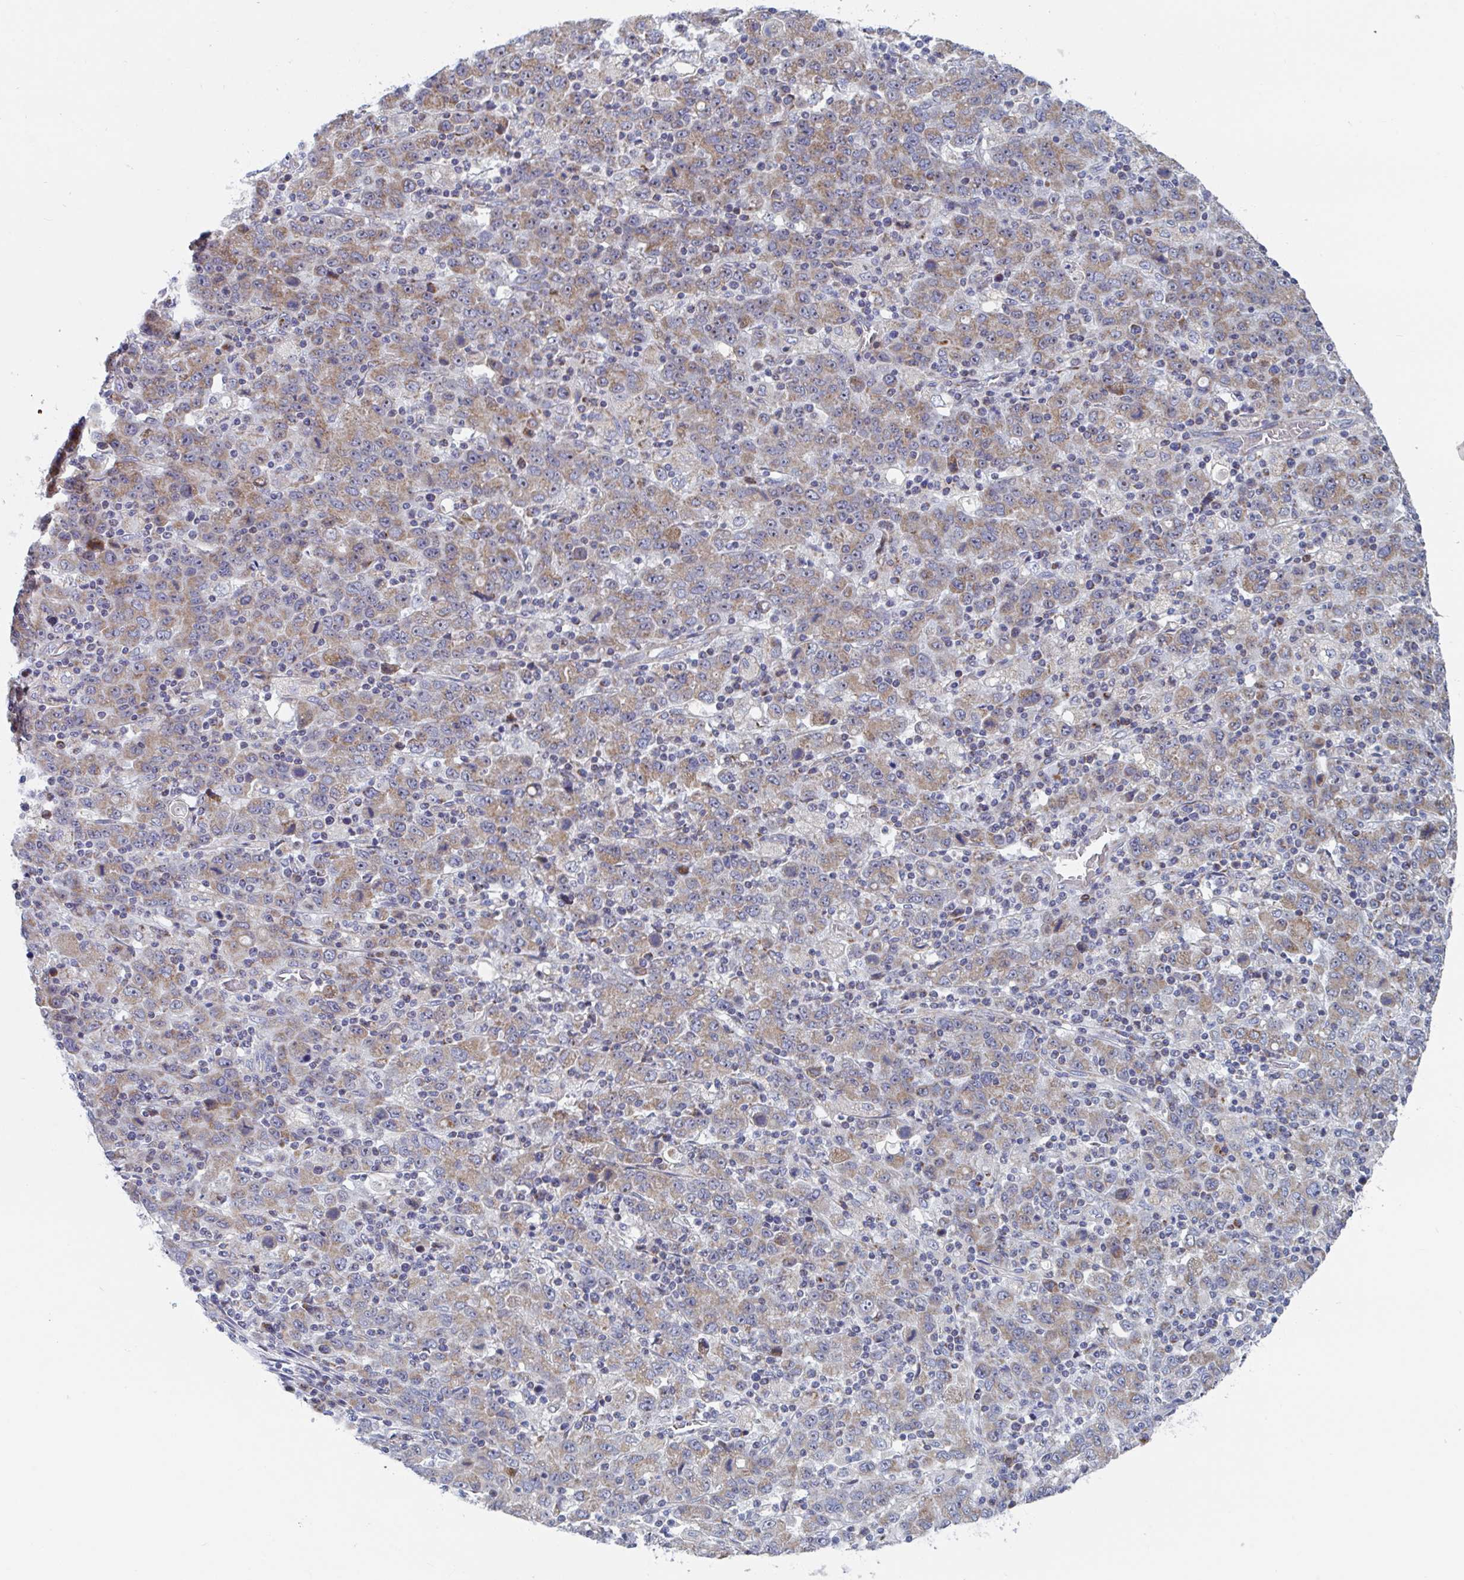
{"staining": {"intensity": "moderate", "quantity": ">75%", "location": "cytoplasmic/membranous"}, "tissue": "stomach cancer", "cell_type": "Tumor cells", "image_type": "cancer", "snomed": [{"axis": "morphology", "description": "Adenocarcinoma, NOS"}, {"axis": "topography", "description": "Stomach, upper"}], "caption": "Adenocarcinoma (stomach) was stained to show a protein in brown. There is medium levels of moderate cytoplasmic/membranous expression in approximately >75% of tumor cells.", "gene": "MRPL53", "patient": {"sex": "male", "age": 69}}